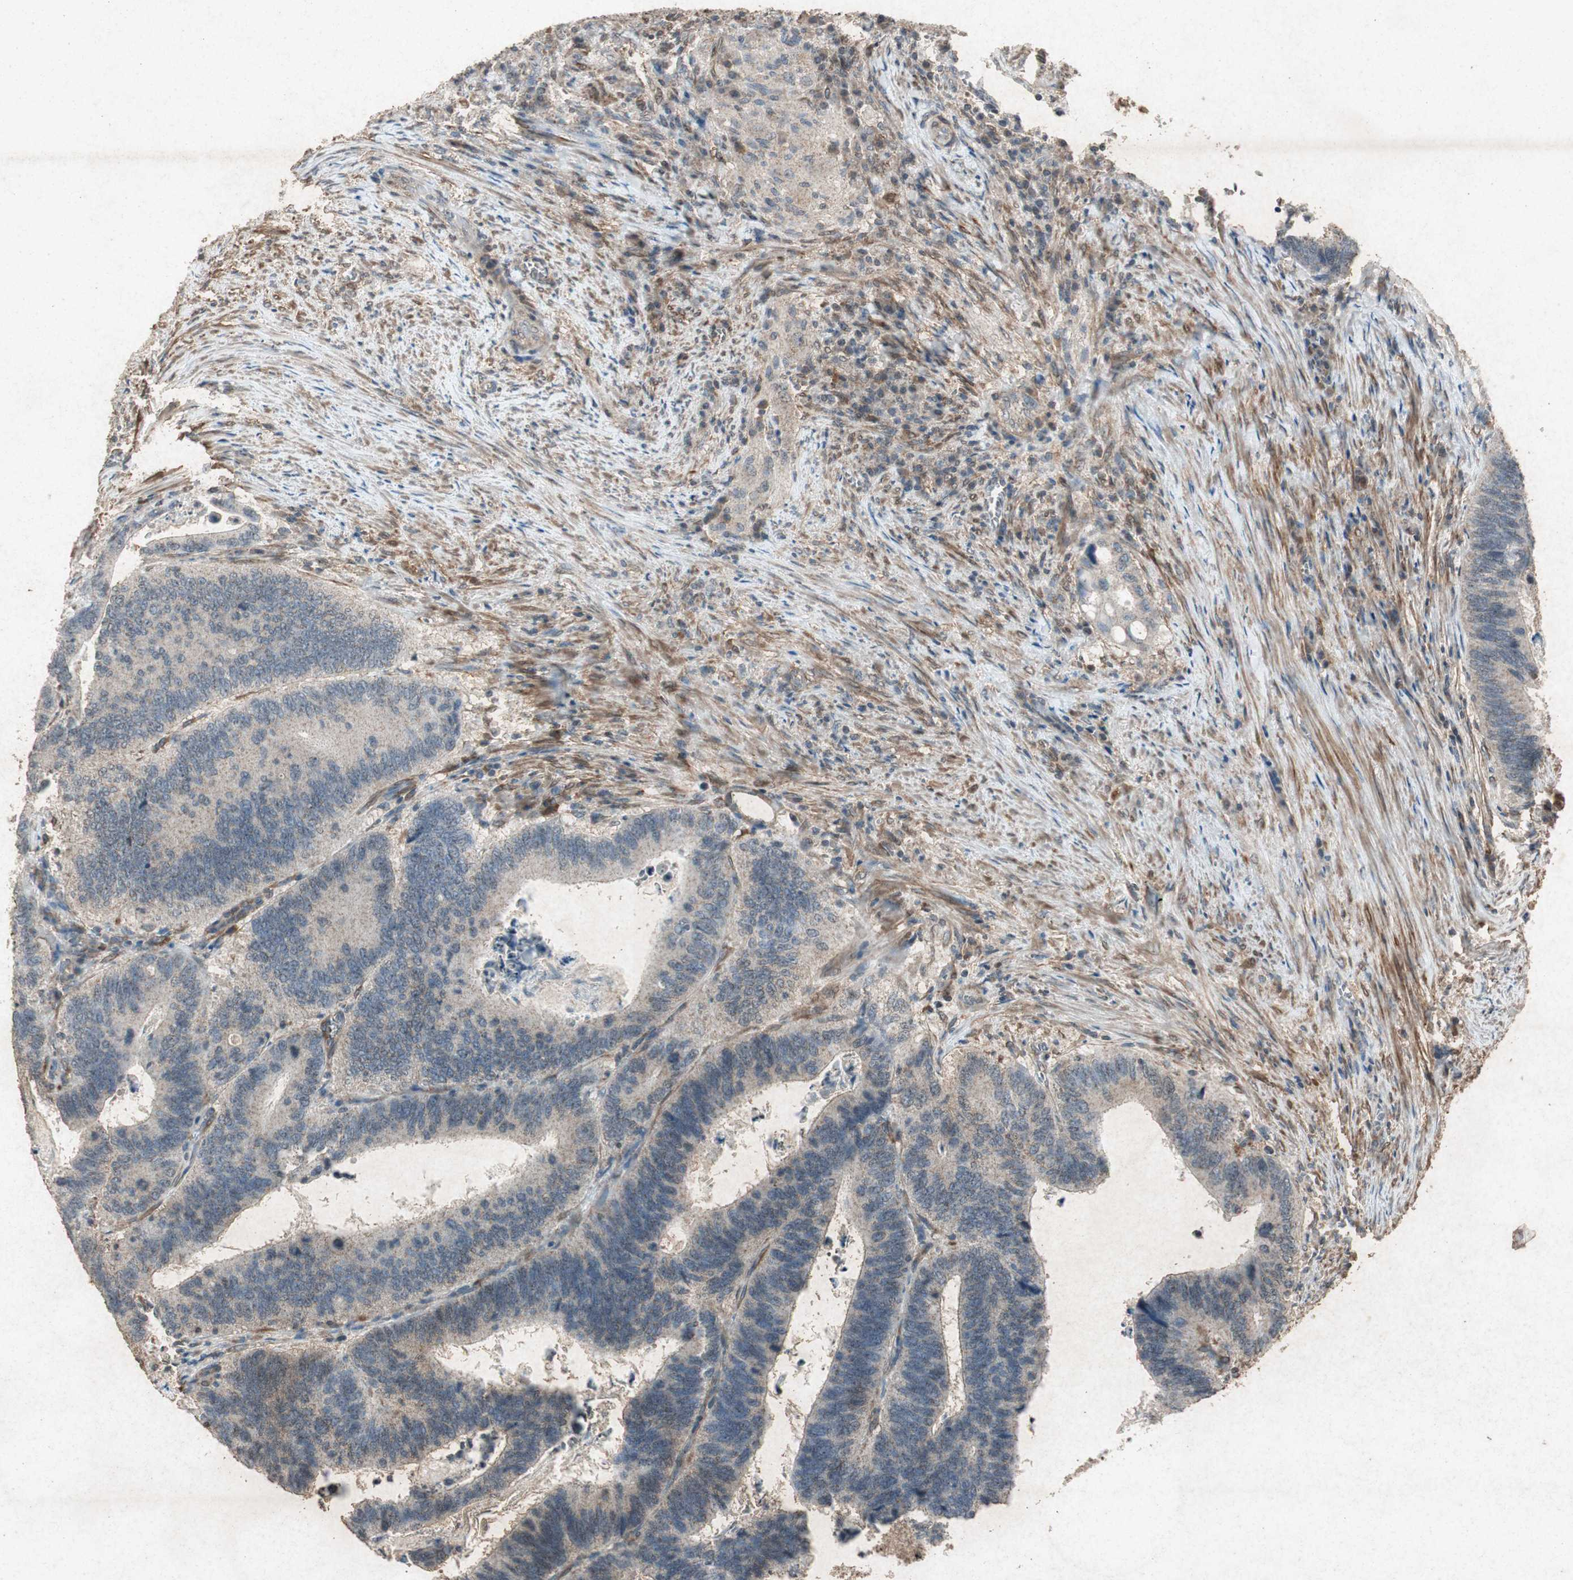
{"staining": {"intensity": "weak", "quantity": ">75%", "location": "cytoplasmic/membranous"}, "tissue": "colorectal cancer", "cell_type": "Tumor cells", "image_type": "cancer", "snomed": [{"axis": "morphology", "description": "Adenocarcinoma, NOS"}, {"axis": "topography", "description": "Colon"}], "caption": "DAB (3,3'-diaminobenzidine) immunohistochemical staining of human colorectal adenocarcinoma exhibits weak cytoplasmic/membranous protein expression in approximately >75% of tumor cells.", "gene": "PRKG1", "patient": {"sex": "male", "age": 72}}